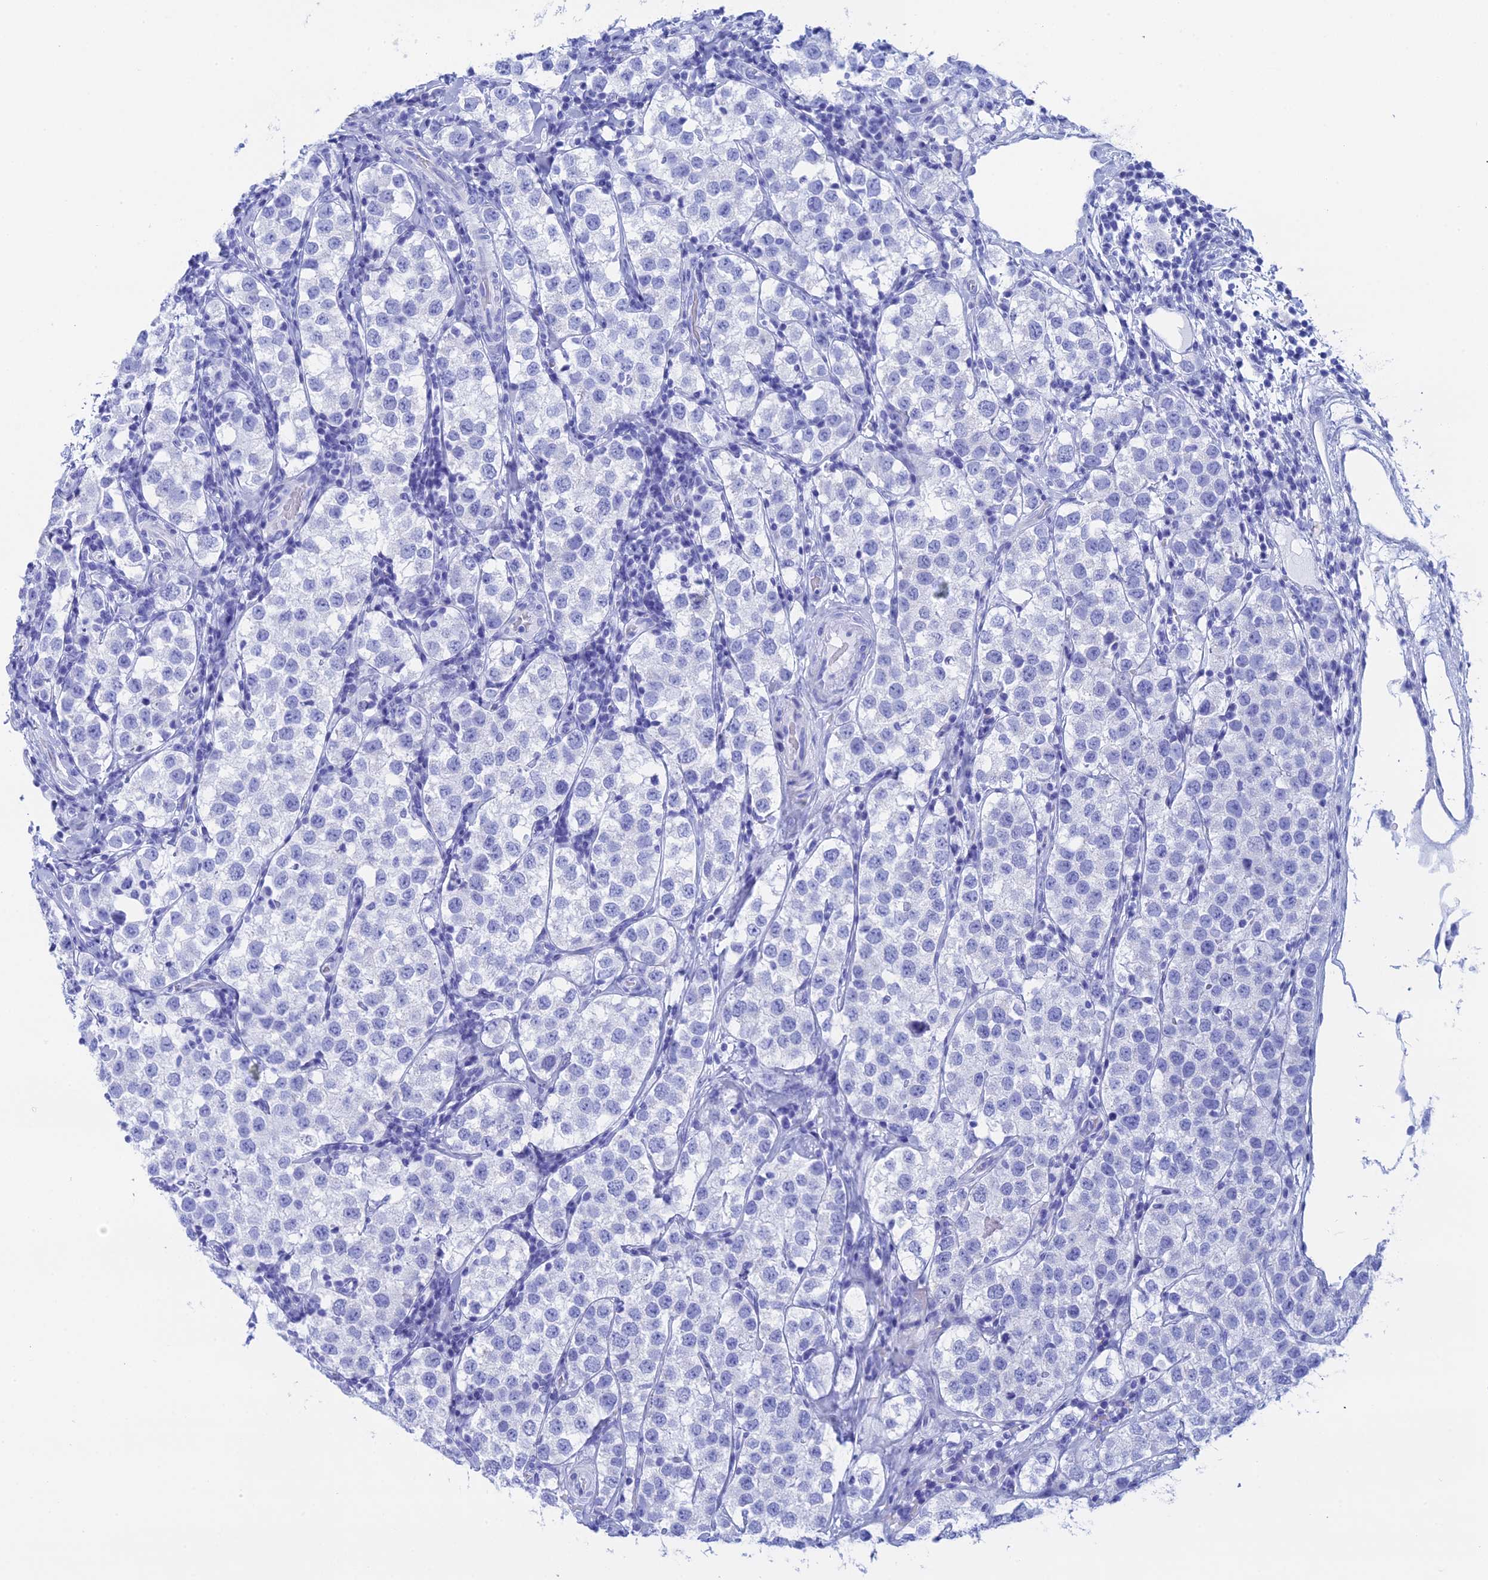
{"staining": {"intensity": "negative", "quantity": "none", "location": "none"}, "tissue": "testis cancer", "cell_type": "Tumor cells", "image_type": "cancer", "snomed": [{"axis": "morphology", "description": "Seminoma, NOS"}, {"axis": "topography", "description": "Testis"}], "caption": "Histopathology image shows no protein expression in tumor cells of testis seminoma tissue.", "gene": "TEX101", "patient": {"sex": "male", "age": 34}}